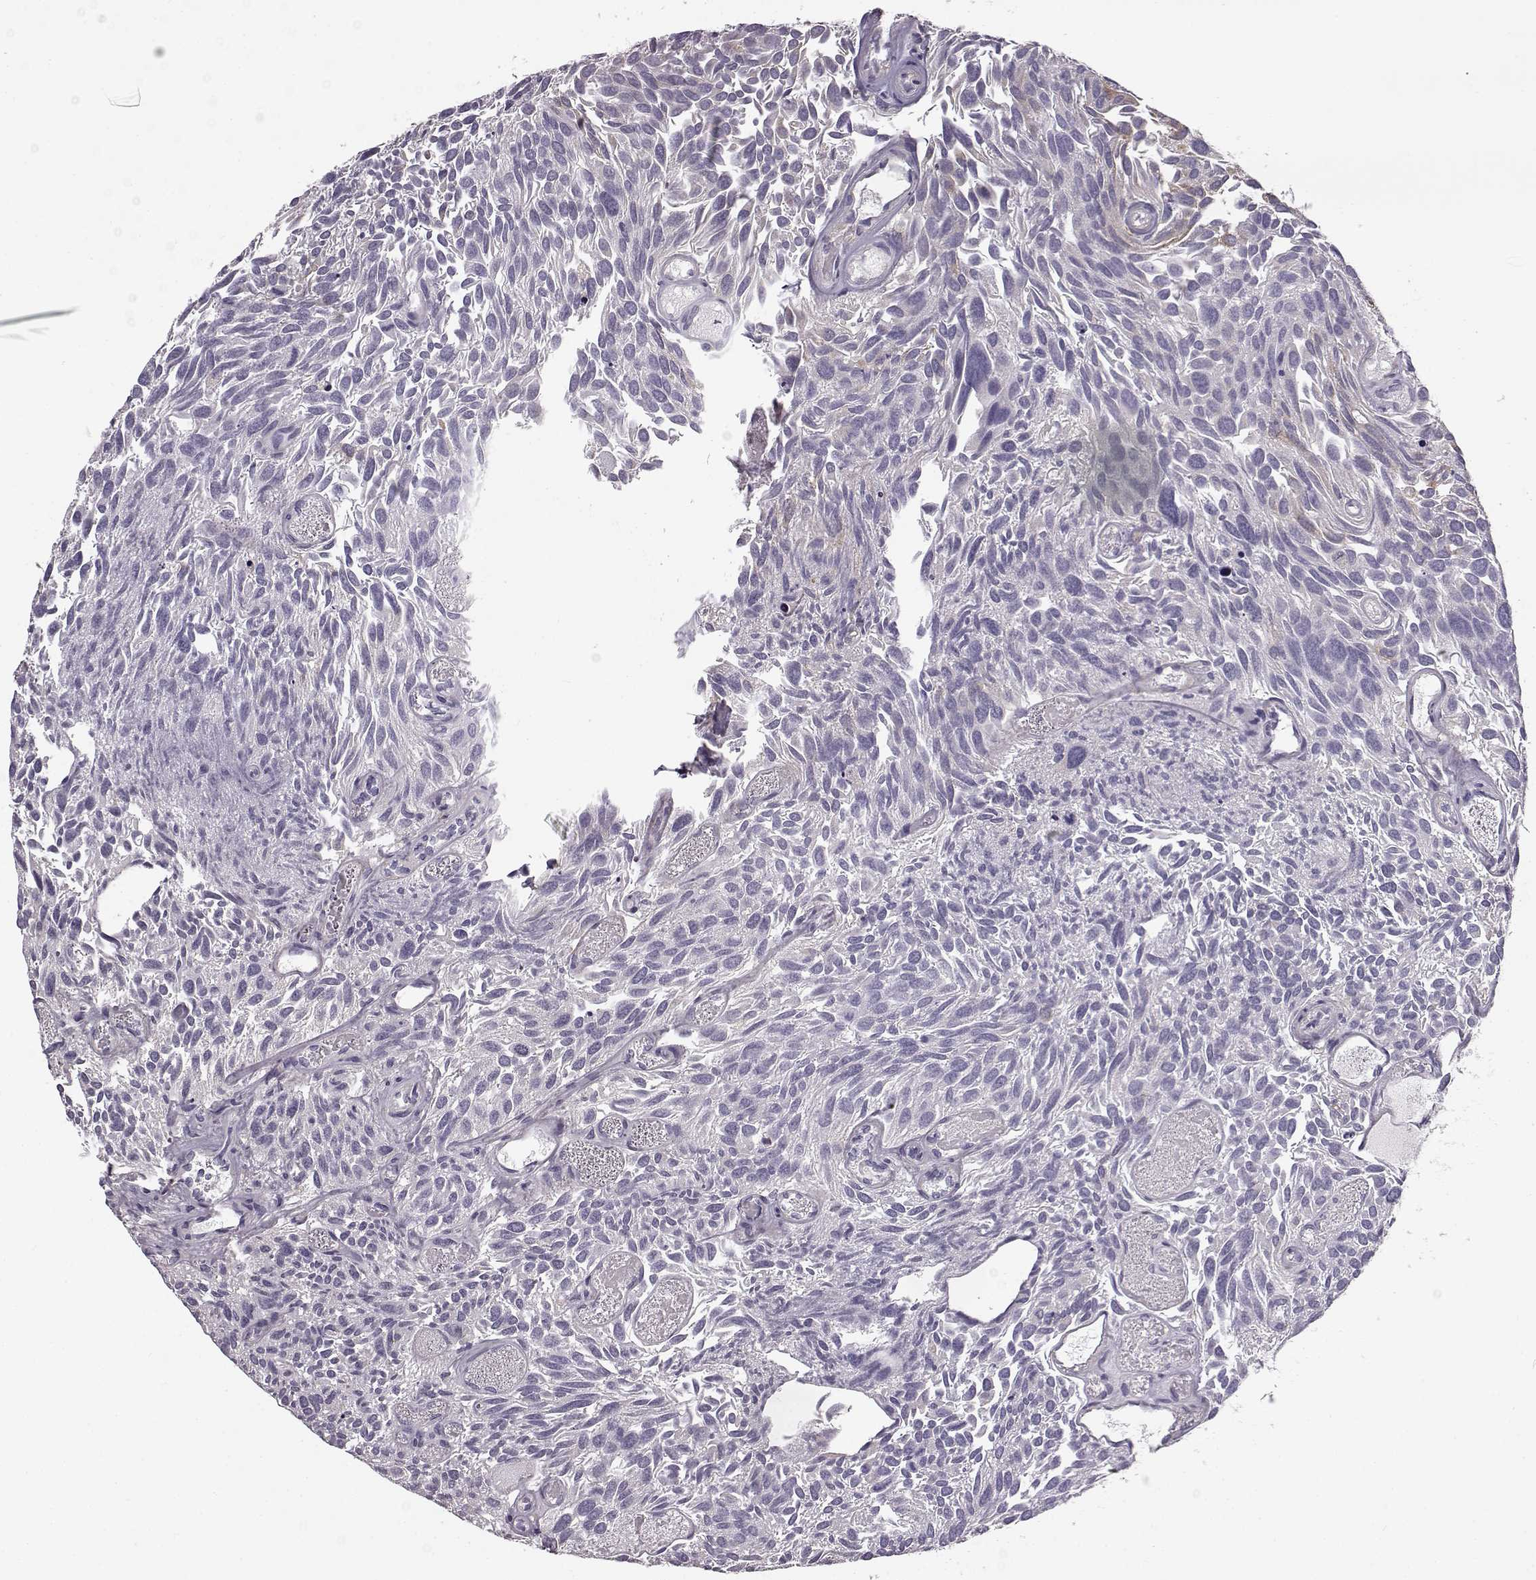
{"staining": {"intensity": "negative", "quantity": "none", "location": "none"}, "tissue": "urothelial cancer", "cell_type": "Tumor cells", "image_type": "cancer", "snomed": [{"axis": "morphology", "description": "Urothelial carcinoma, Low grade"}, {"axis": "topography", "description": "Urinary bladder"}], "caption": "Immunohistochemistry micrograph of urothelial cancer stained for a protein (brown), which displays no positivity in tumor cells. The staining was performed using DAB (3,3'-diaminobenzidine) to visualize the protein expression in brown, while the nuclei were stained in blue with hematoxylin (Magnification: 20x).", "gene": "MAP6D1", "patient": {"sex": "female", "age": 69}}